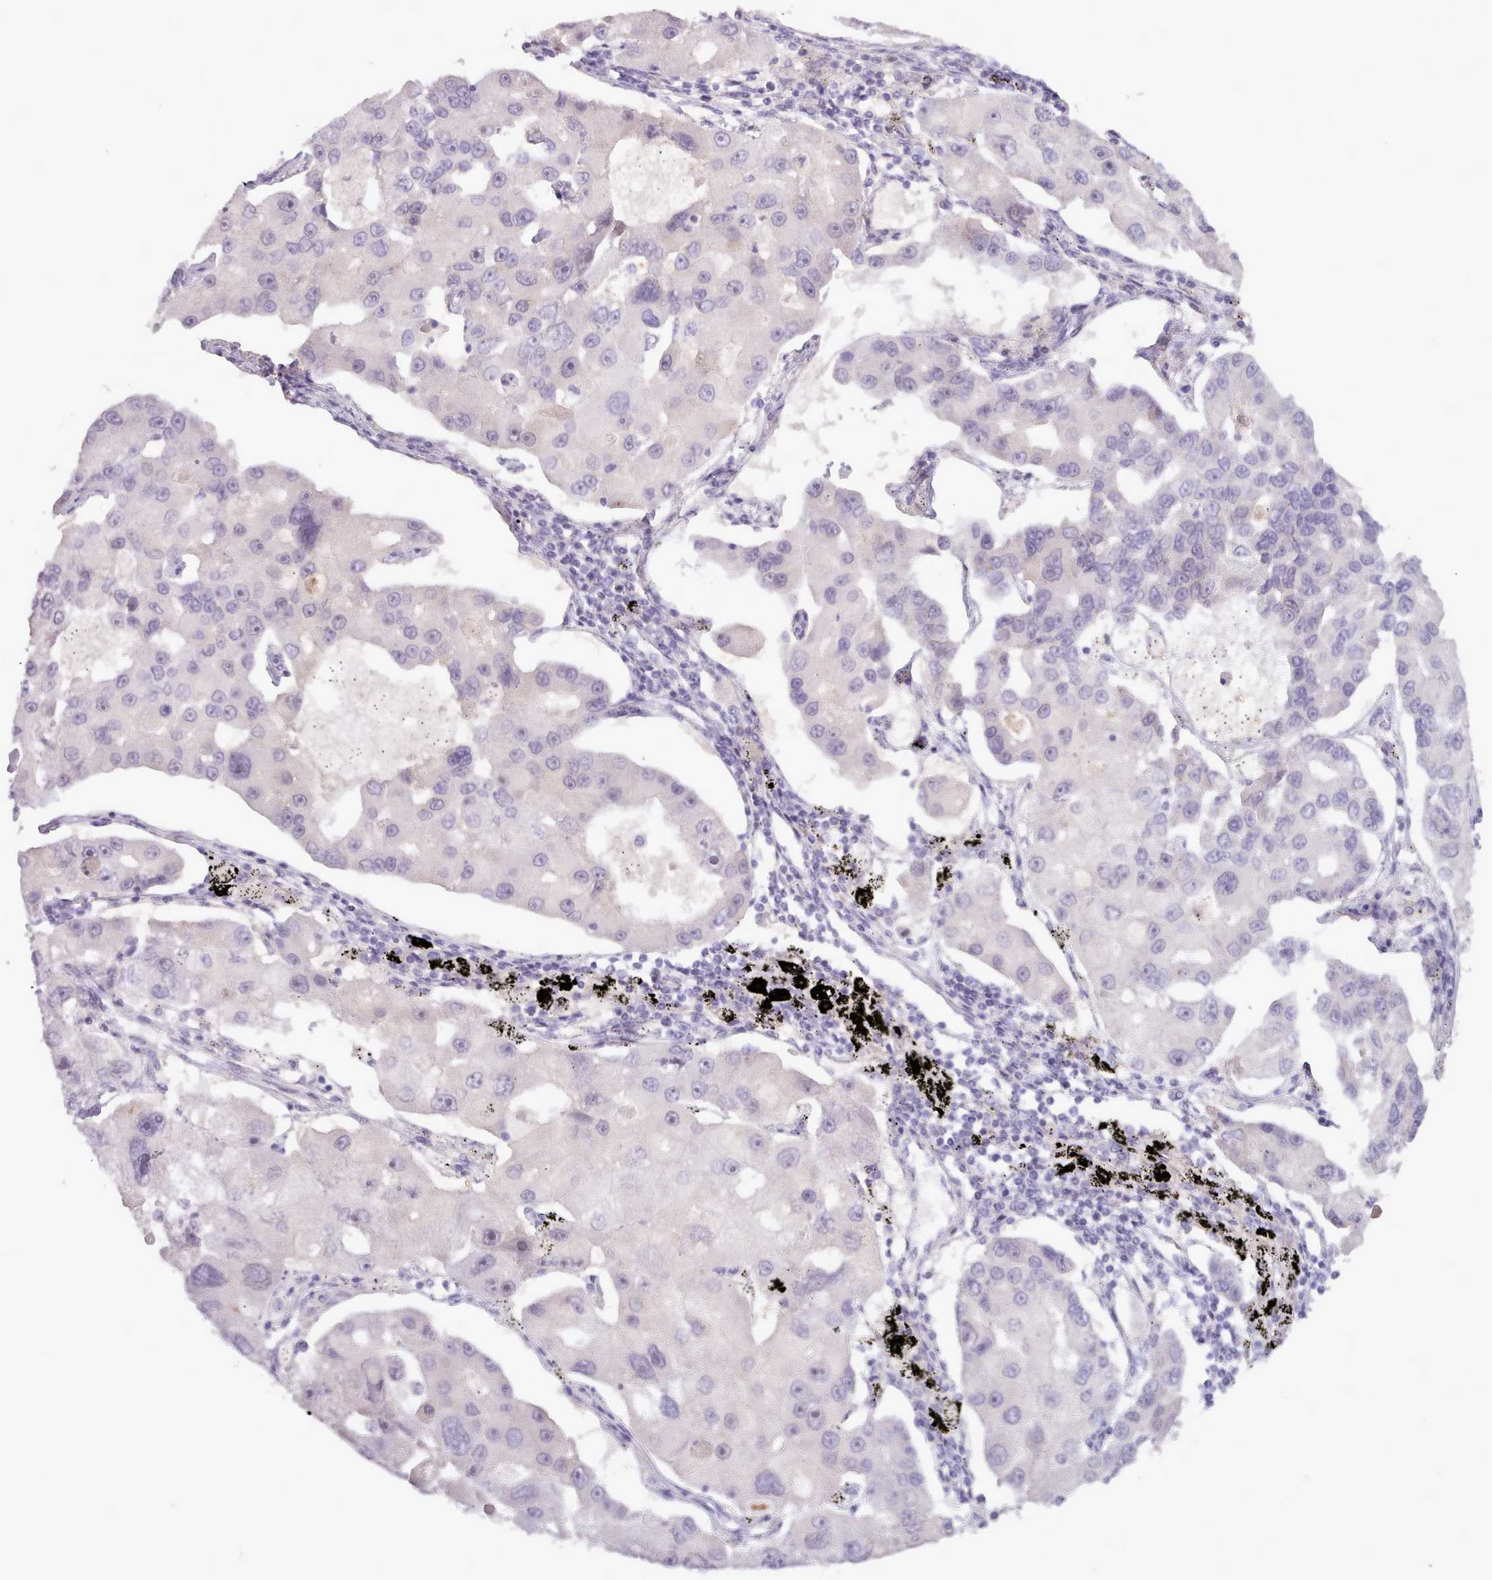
{"staining": {"intensity": "negative", "quantity": "none", "location": "none"}, "tissue": "lung cancer", "cell_type": "Tumor cells", "image_type": "cancer", "snomed": [{"axis": "morphology", "description": "Adenocarcinoma, NOS"}, {"axis": "topography", "description": "Lung"}], "caption": "DAB immunohistochemical staining of lung adenocarcinoma reveals no significant staining in tumor cells.", "gene": "LEFTY2", "patient": {"sex": "female", "age": 54}}